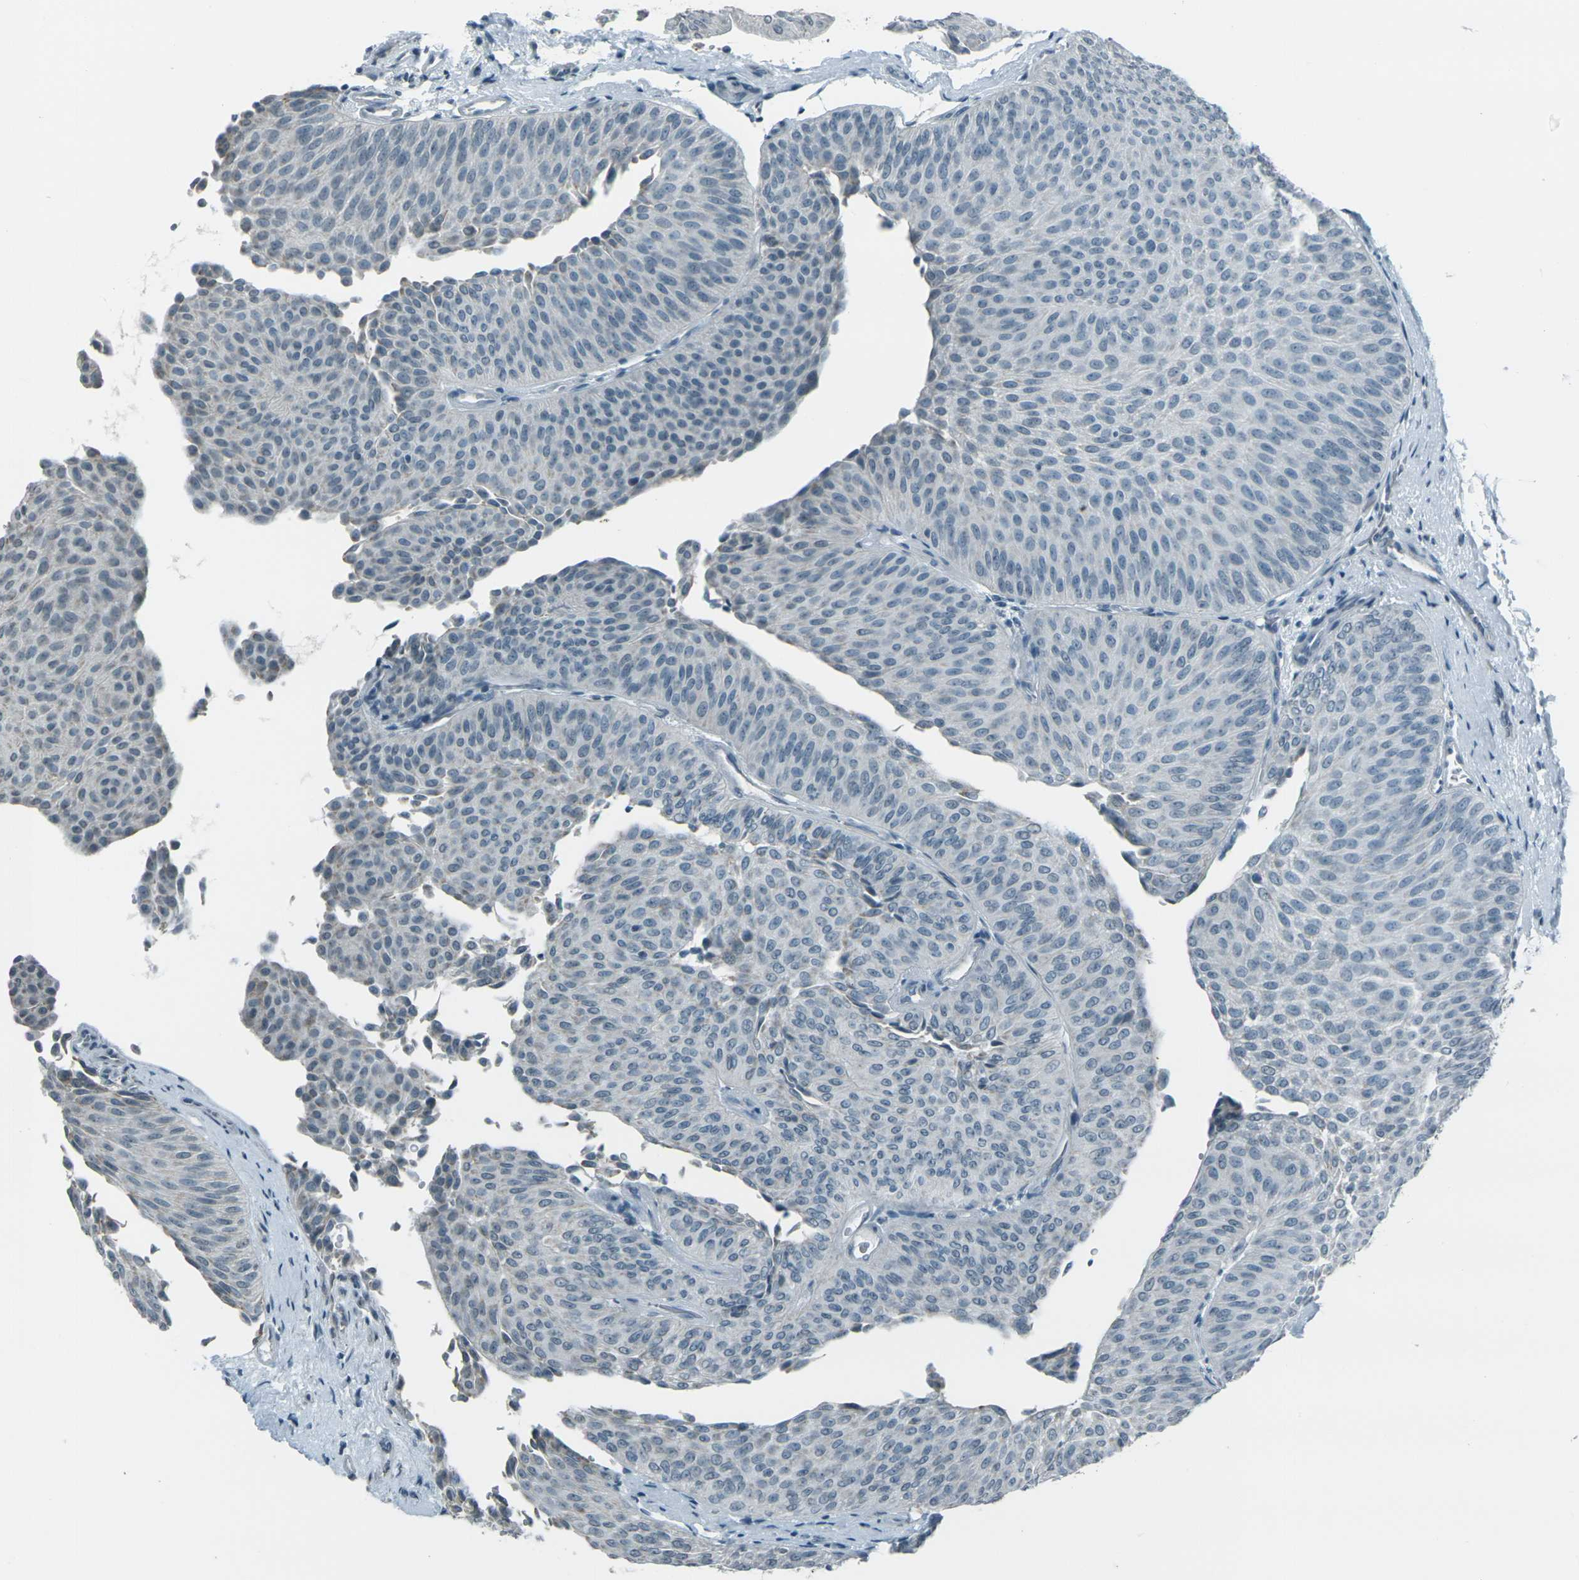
{"staining": {"intensity": "weak", "quantity": "<25%", "location": "cytoplasmic/membranous"}, "tissue": "urothelial cancer", "cell_type": "Tumor cells", "image_type": "cancer", "snomed": [{"axis": "morphology", "description": "Urothelial carcinoma, Low grade"}, {"axis": "topography", "description": "Urinary bladder"}], "caption": "Immunohistochemistry histopathology image of urothelial carcinoma (low-grade) stained for a protein (brown), which reveals no expression in tumor cells.", "gene": "H2BC1", "patient": {"sex": "female", "age": 60}}